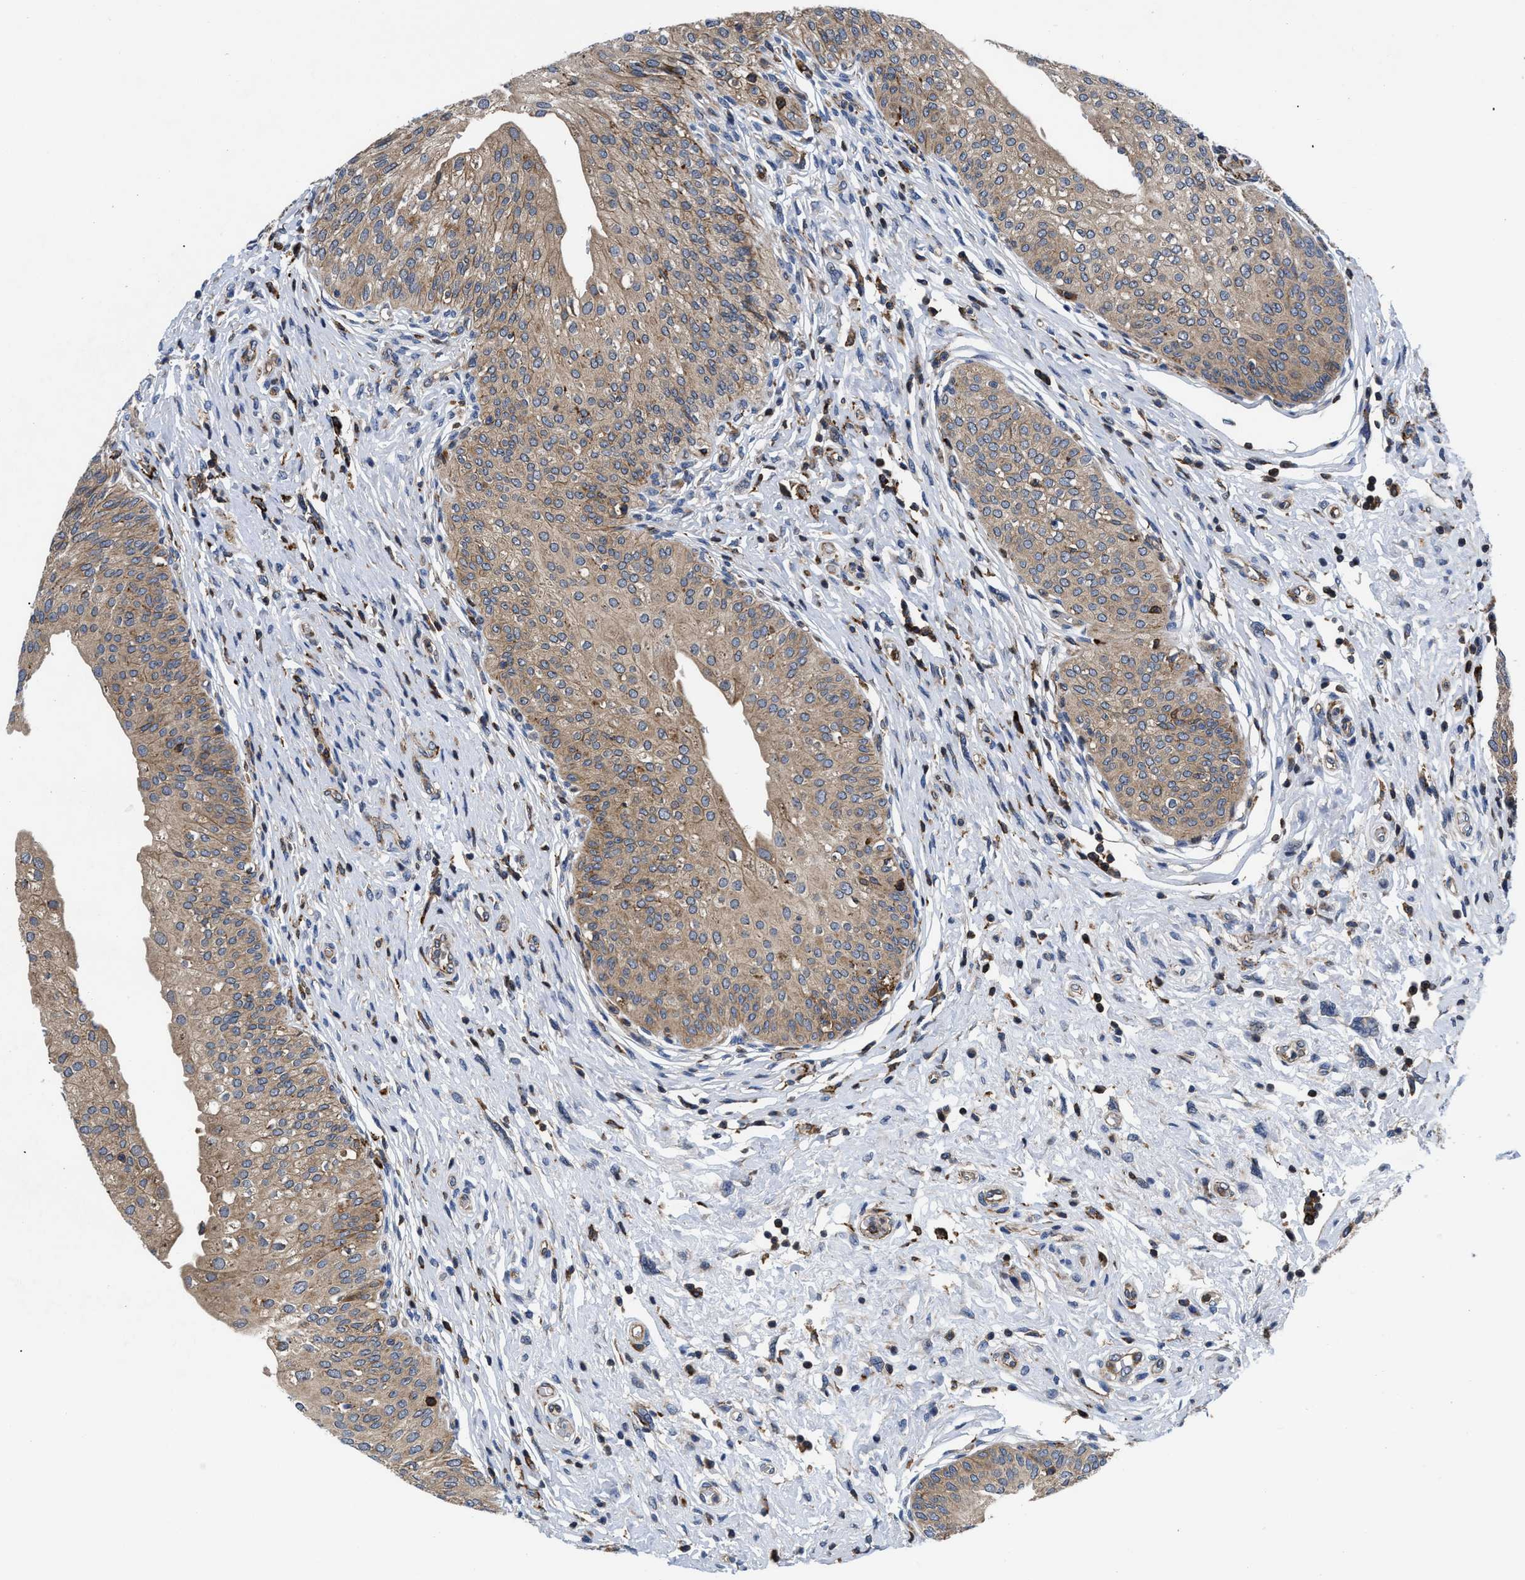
{"staining": {"intensity": "moderate", "quantity": ">75%", "location": "cytoplasmic/membranous"}, "tissue": "urinary bladder", "cell_type": "Urothelial cells", "image_type": "normal", "snomed": [{"axis": "morphology", "description": "Normal tissue, NOS"}, {"axis": "topography", "description": "Urinary bladder"}], "caption": "Normal urinary bladder was stained to show a protein in brown. There is medium levels of moderate cytoplasmic/membranous staining in approximately >75% of urothelial cells. (brown staining indicates protein expression, while blue staining denotes nuclei).", "gene": "SPAST", "patient": {"sex": "male", "age": 46}}